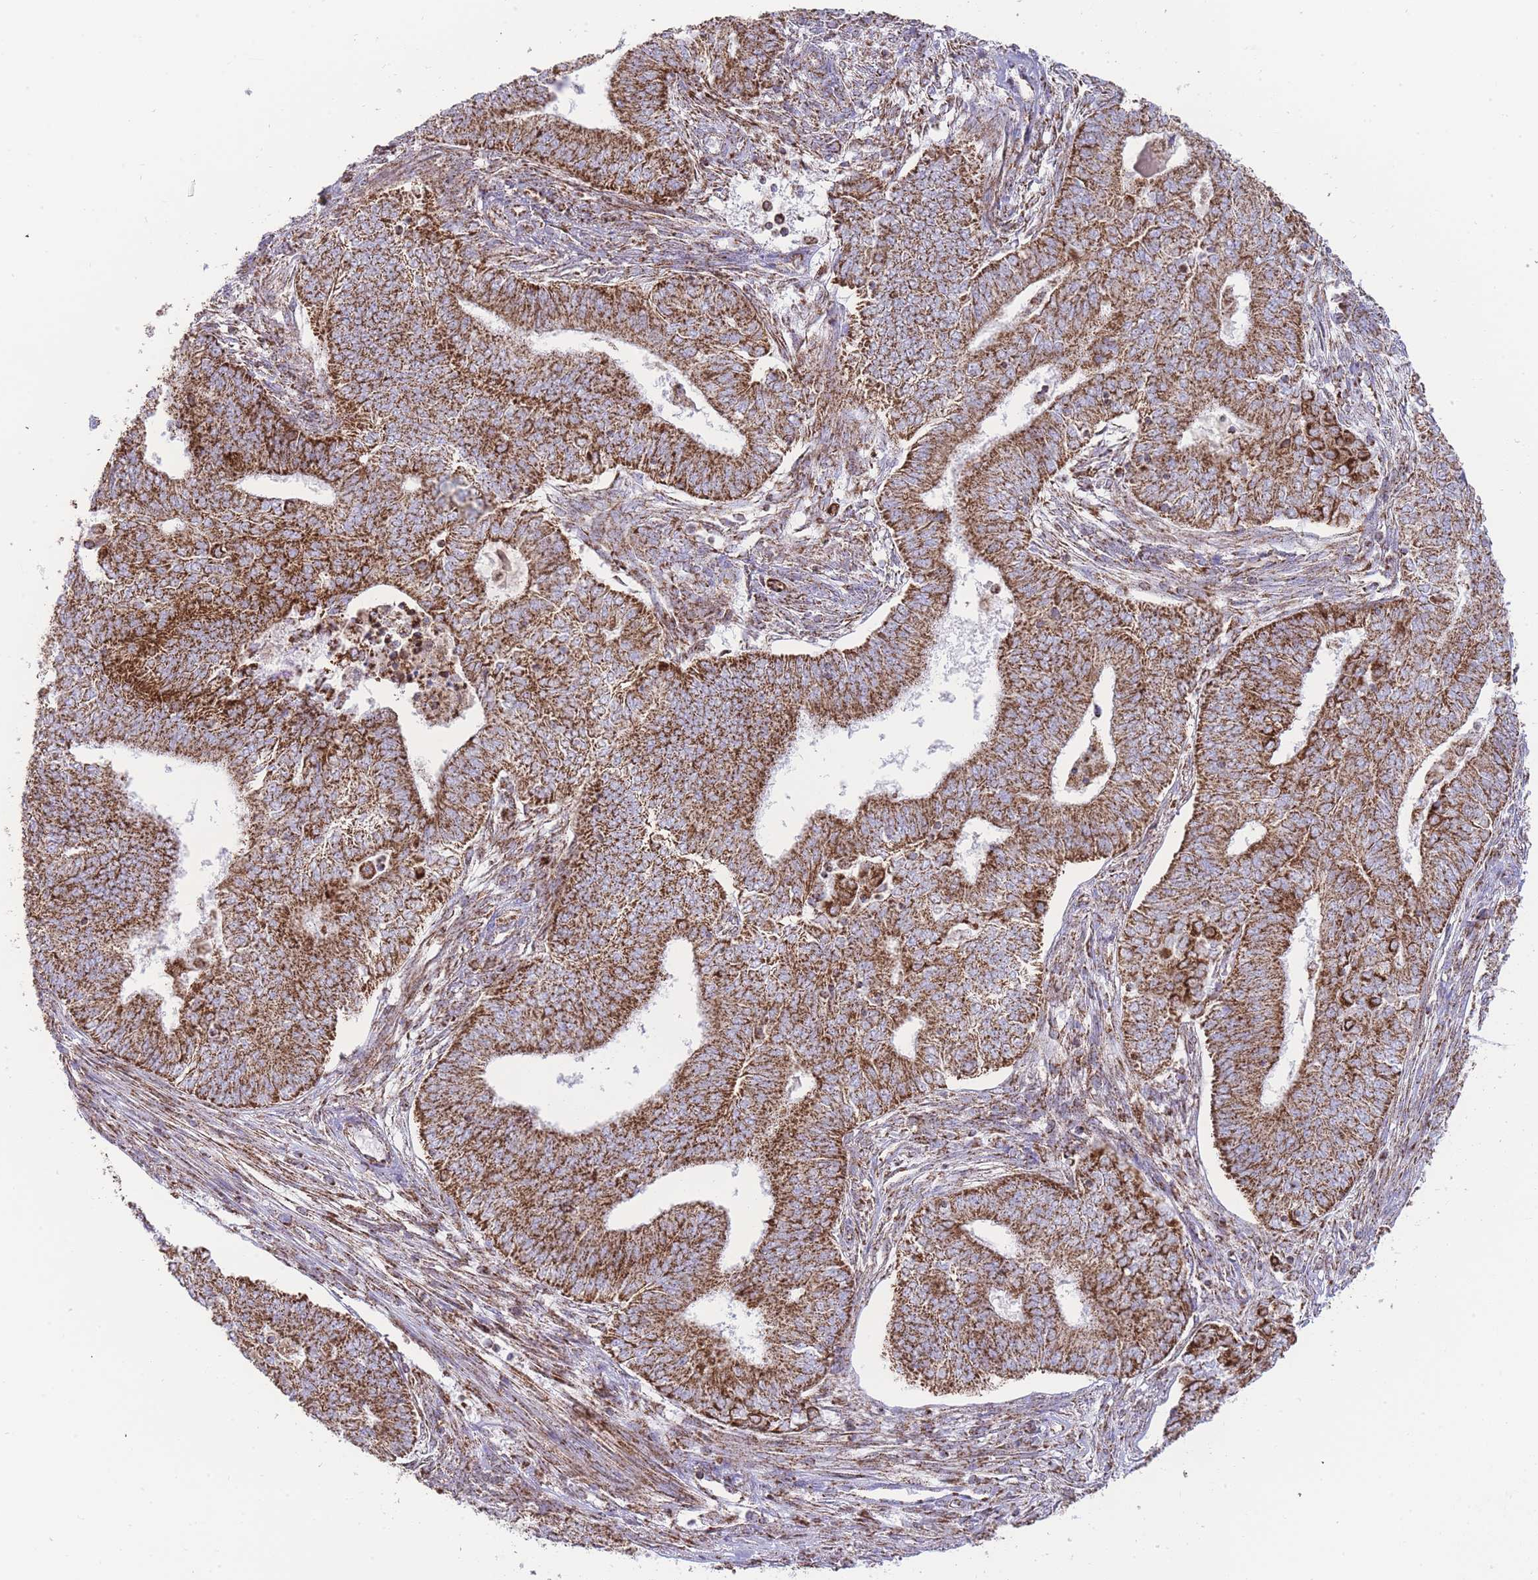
{"staining": {"intensity": "strong", "quantity": ">75%", "location": "cytoplasmic/membranous"}, "tissue": "endometrial cancer", "cell_type": "Tumor cells", "image_type": "cancer", "snomed": [{"axis": "morphology", "description": "Adenocarcinoma, NOS"}, {"axis": "topography", "description": "Endometrium"}], "caption": "A brown stain shows strong cytoplasmic/membranous positivity of a protein in endometrial cancer (adenocarcinoma) tumor cells.", "gene": "GSTM1", "patient": {"sex": "female", "age": 62}}